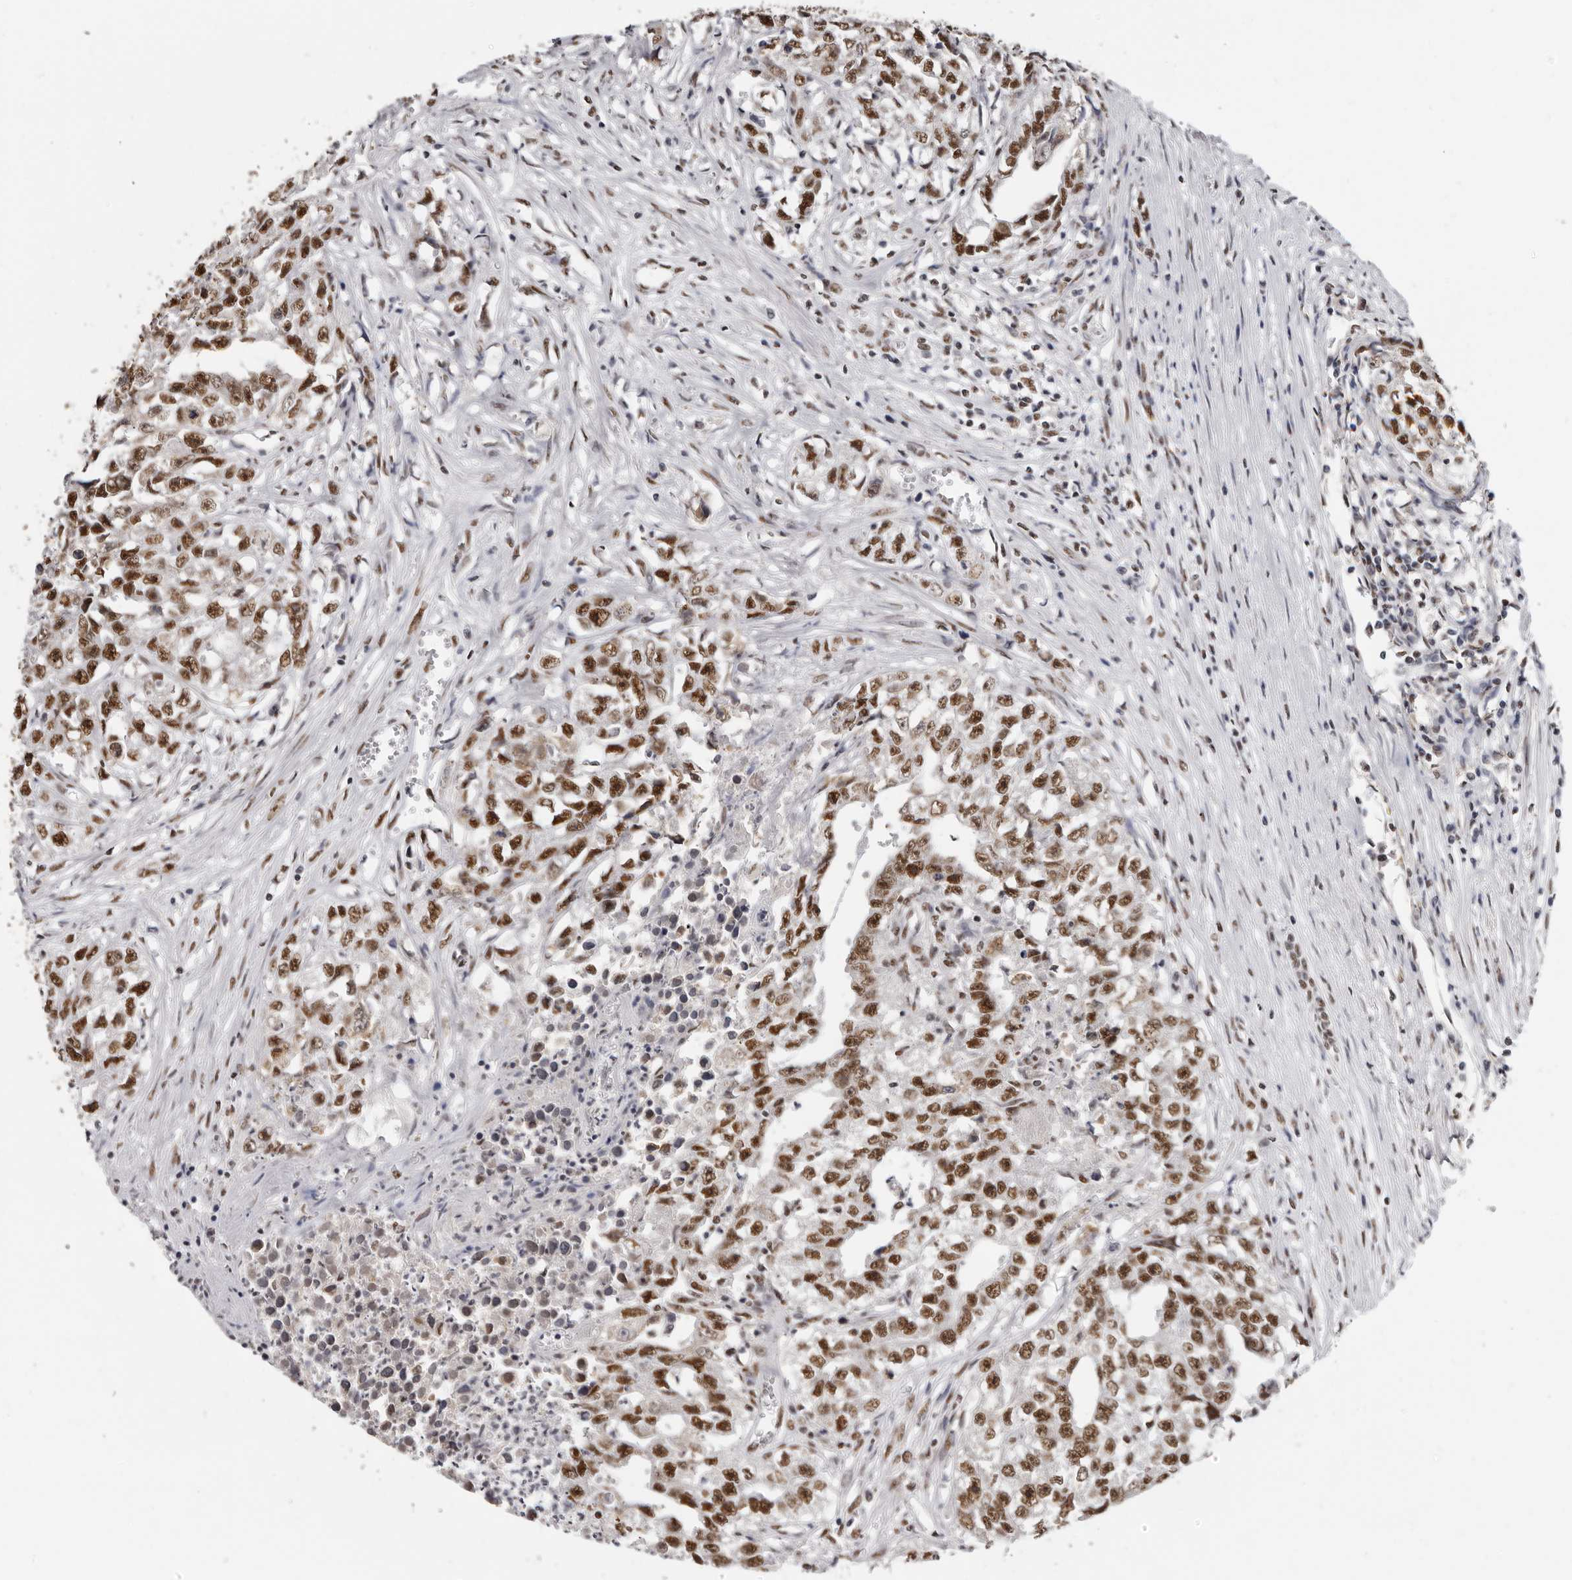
{"staining": {"intensity": "strong", "quantity": ">75%", "location": "nuclear"}, "tissue": "testis cancer", "cell_type": "Tumor cells", "image_type": "cancer", "snomed": [{"axis": "morphology", "description": "Seminoma, NOS"}, {"axis": "morphology", "description": "Carcinoma, Embryonal, NOS"}, {"axis": "topography", "description": "Testis"}], "caption": "IHC (DAB) staining of human testis cancer displays strong nuclear protein expression in about >75% of tumor cells. (IHC, brightfield microscopy, high magnification).", "gene": "SCAF4", "patient": {"sex": "male", "age": 43}}